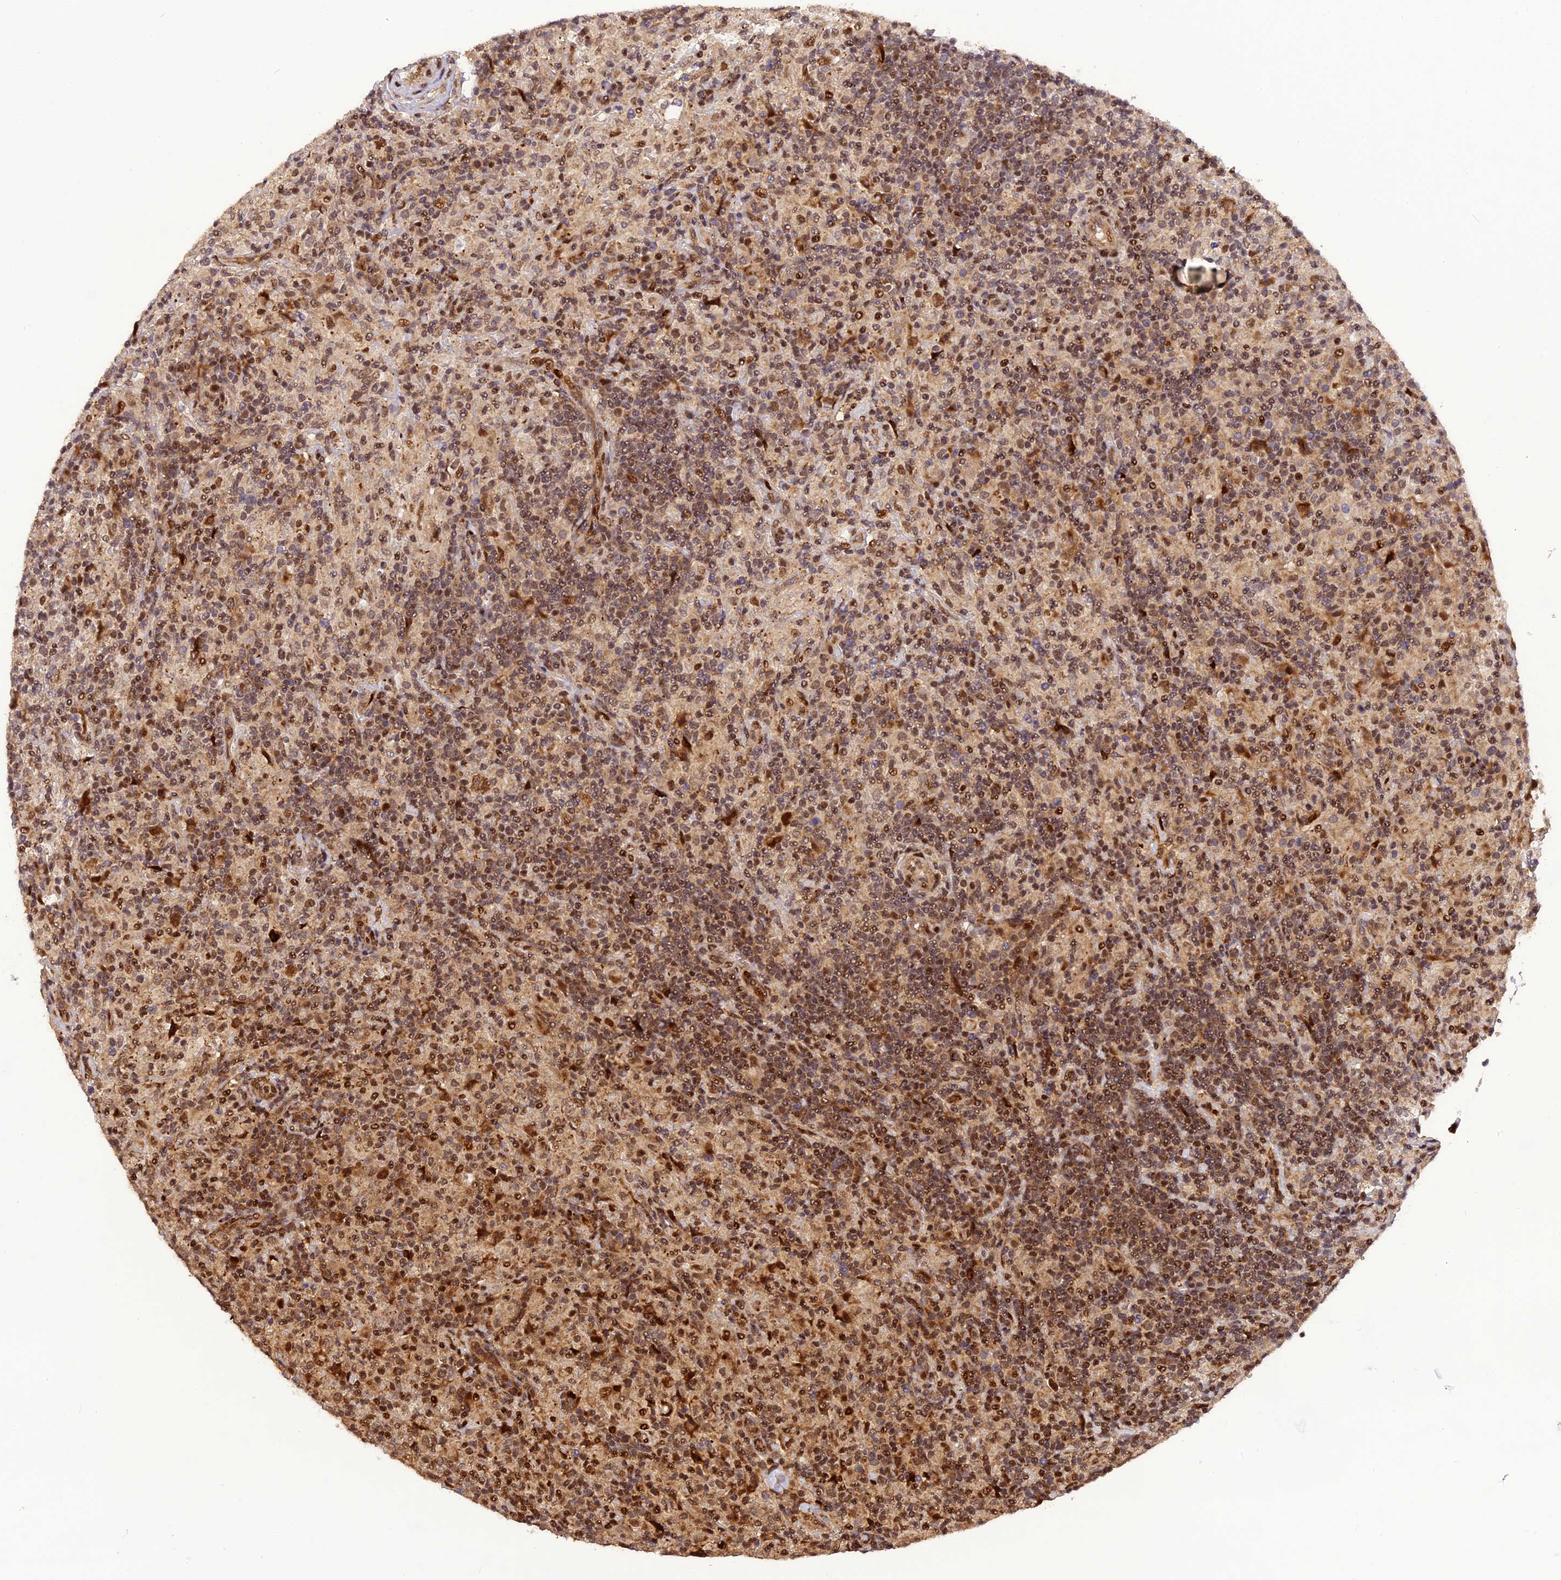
{"staining": {"intensity": "moderate", "quantity": "25%-75%", "location": "nuclear"}, "tissue": "lymphoma", "cell_type": "Tumor cells", "image_type": "cancer", "snomed": [{"axis": "morphology", "description": "Hodgkin's disease, NOS"}, {"axis": "topography", "description": "Lymph node"}], "caption": "This is a photomicrograph of immunohistochemistry staining of Hodgkin's disease, which shows moderate expression in the nuclear of tumor cells.", "gene": "MICALL1", "patient": {"sex": "male", "age": 70}}